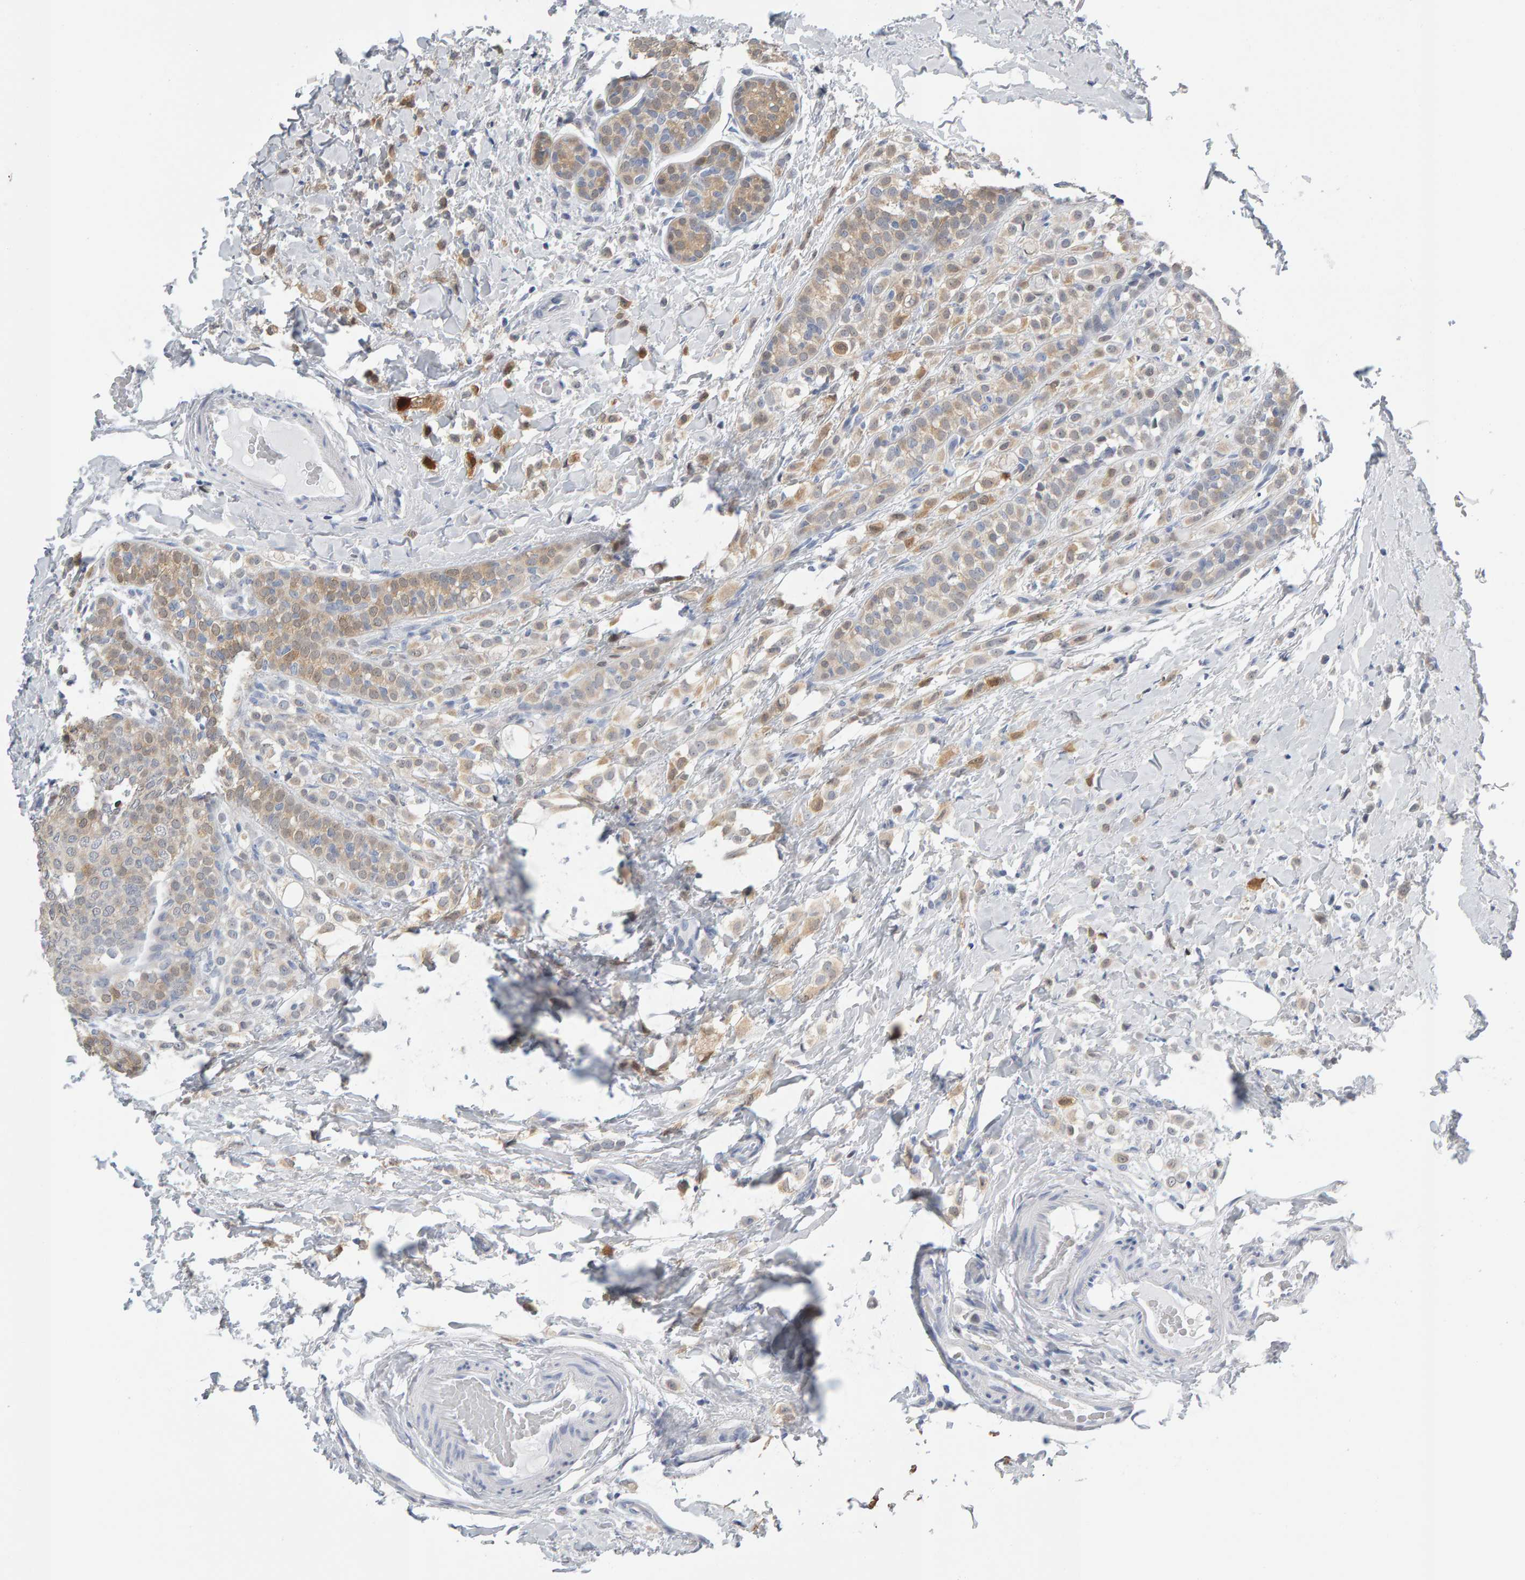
{"staining": {"intensity": "moderate", "quantity": "25%-75%", "location": "cytoplasmic/membranous"}, "tissue": "breast cancer", "cell_type": "Tumor cells", "image_type": "cancer", "snomed": [{"axis": "morphology", "description": "Lobular carcinoma"}, {"axis": "topography", "description": "Breast"}], "caption": "About 25%-75% of tumor cells in human breast cancer (lobular carcinoma) show moderate cytoplasmic/membranous protein positivity as visualized by brown immunohistochemical staining.", "gene": "CTH", "patient": {"sex": "female", "age": 50}}